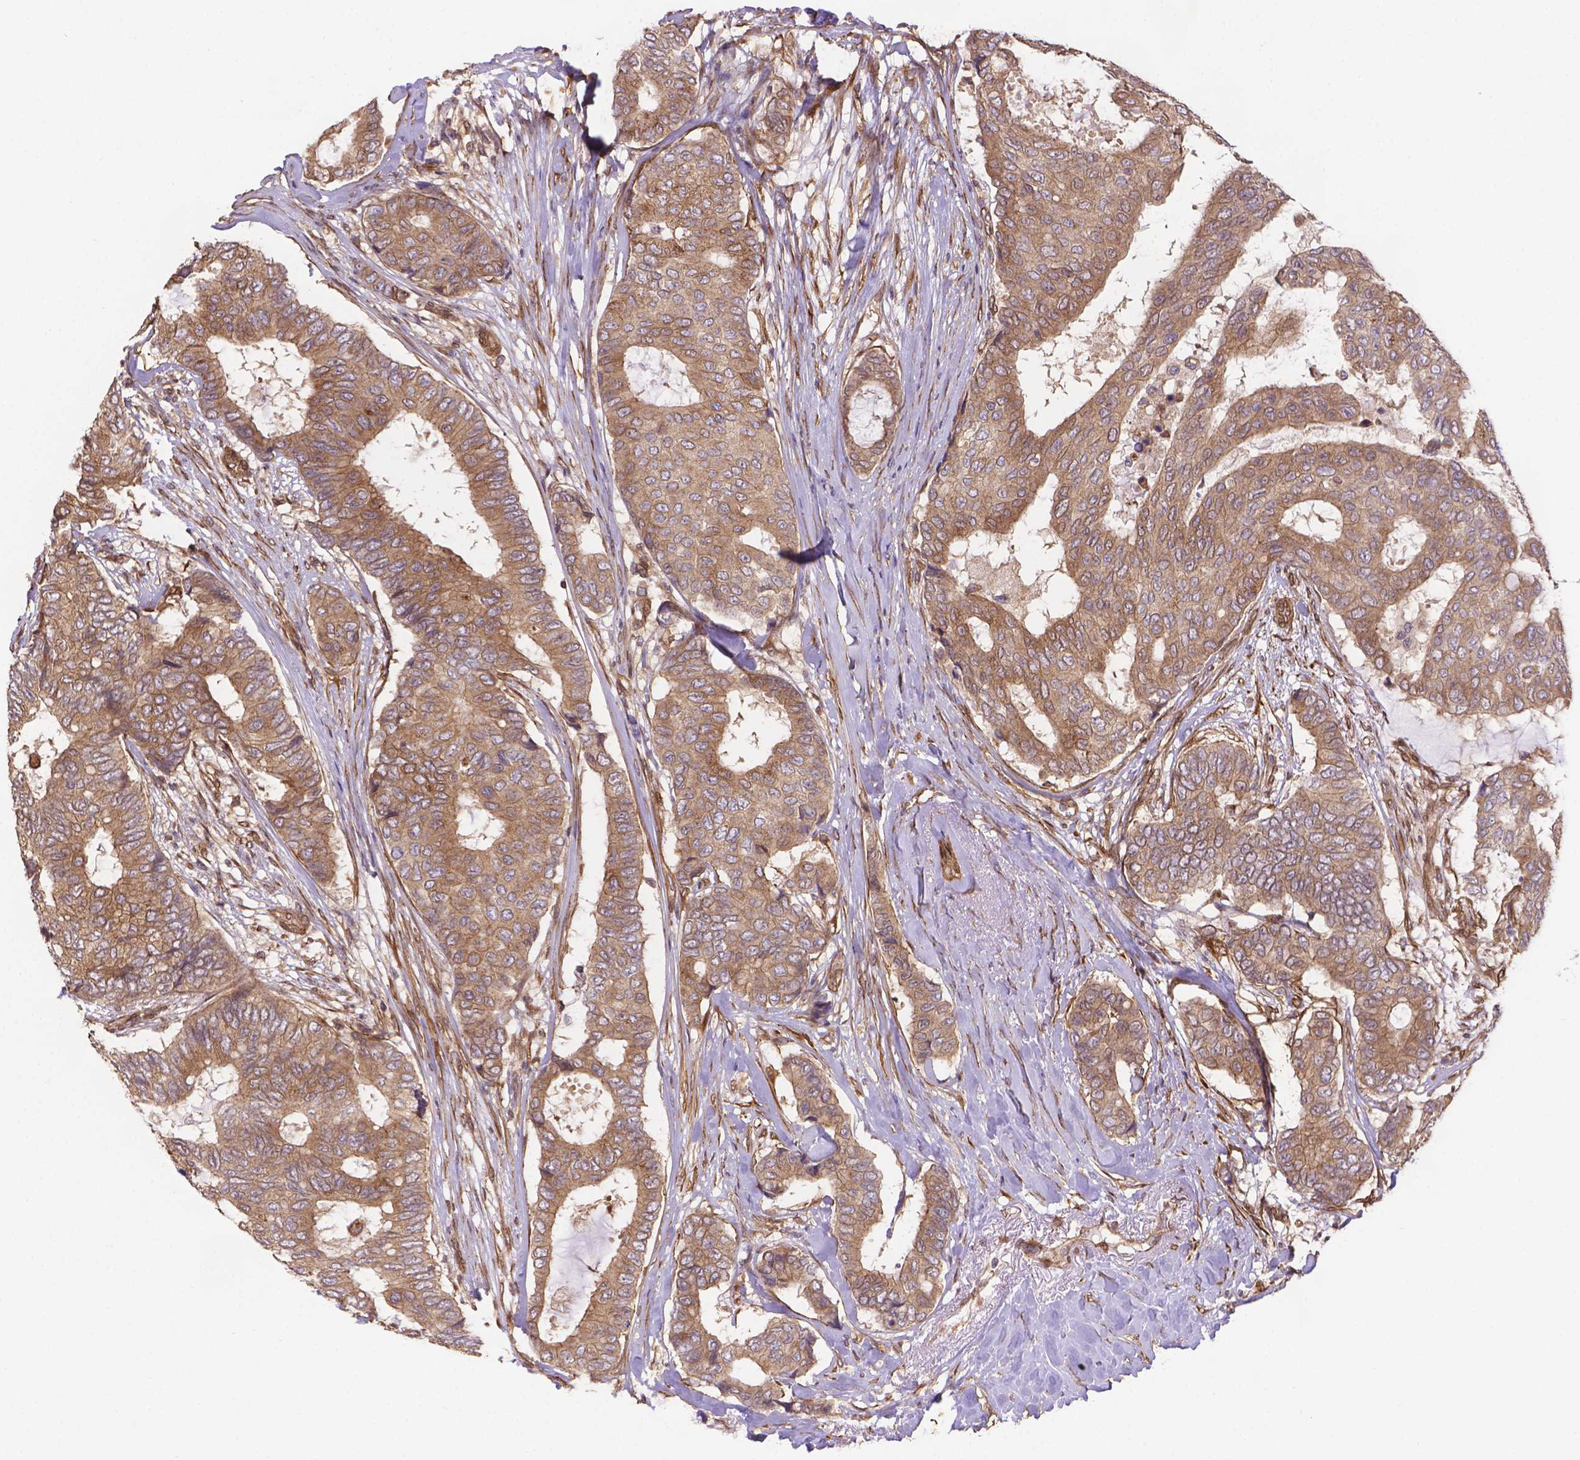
{"staining": {"intensity": "weak", "quantity": ">75%", "location": "cytoplasmic/membranous"}, "tissue": "breast cancer", "cell_type": "Tumor cells", "image_type": "cancer", "snomed": [{"axis": "morphology", "description": "Duct carcinoma"}, {"axis": "topography", "description": "Breast"}], "caption": "Breast cancer (intraductal carcinoma) was stained to show a protein in brown. There is low levels of weak cytoplasmic/membranous staining in about >75% of tumor cells.", "gene": "YAP1", "patient": {"sex": "female", "age": 75}}